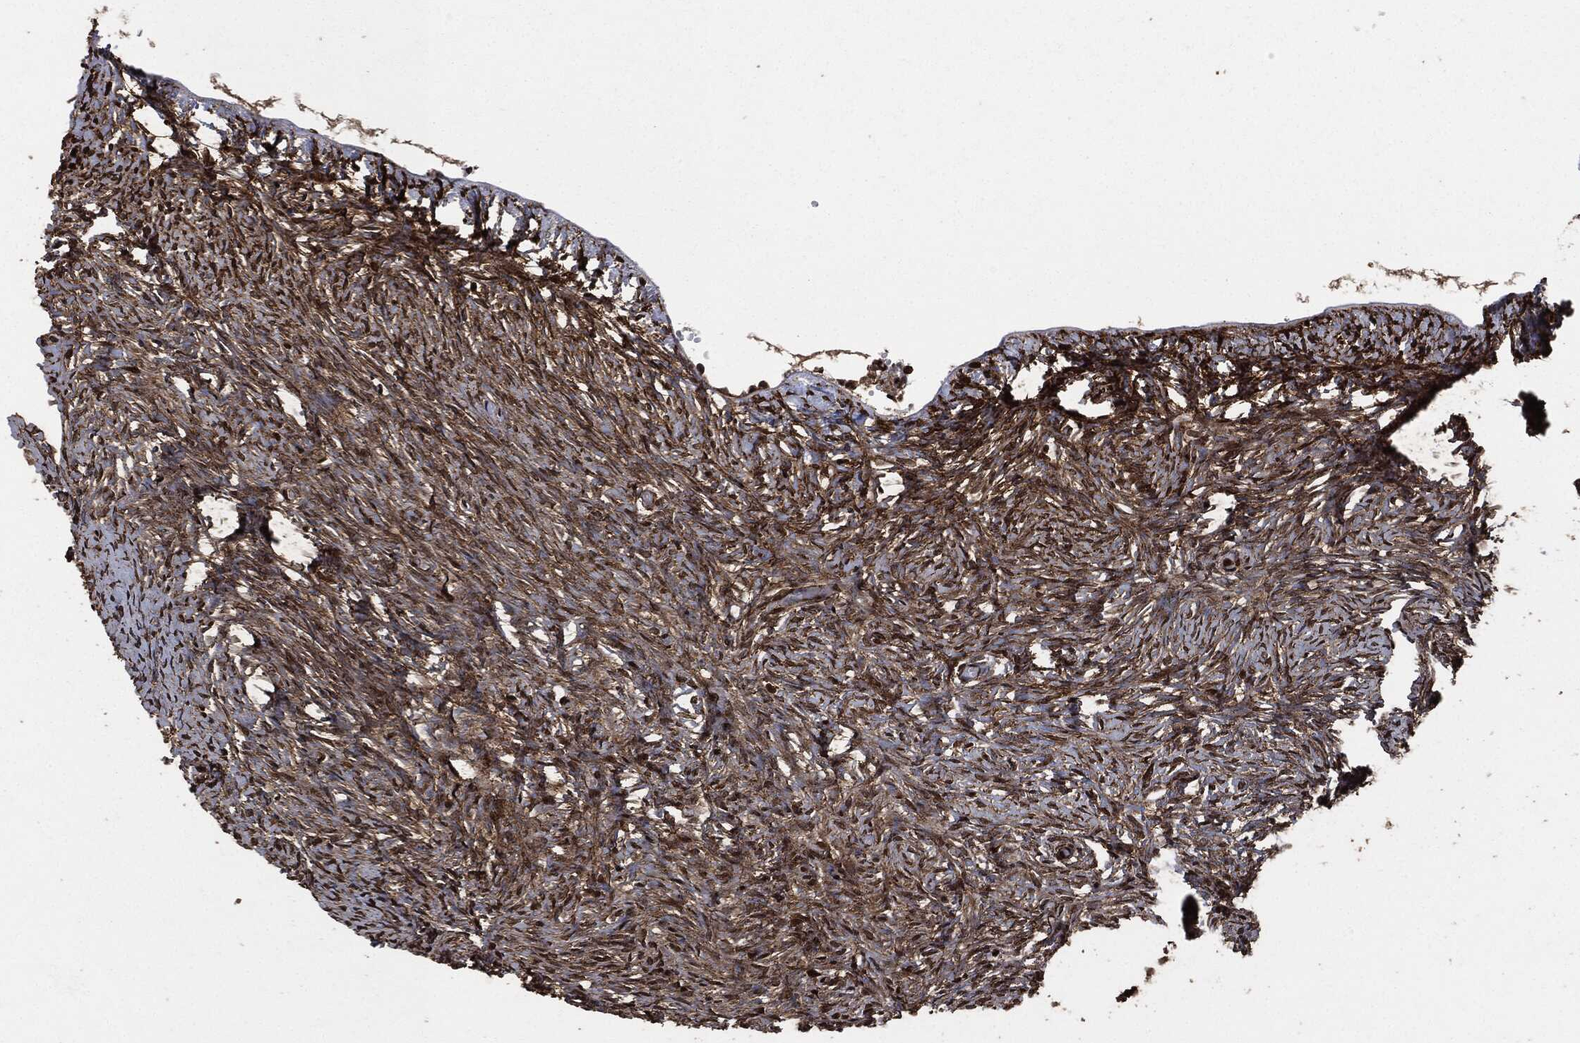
{"staining": {"intensity": "strong", "quantity": ">75%", "location": "cytoplasmic/membranous"}, "tissue": "ovary", "cell_type": "Follicle cells", "image_type": "normal", "snomed": [{"axis": "morphology", "description": "Normal tissue, NOS"}, {"axis": "topography", "description": "Ovary"}], "caption": "IHC image of benign ovary stained for a protein (brown), which reveals high levels of strong cytoplasmic/membranous positivity in about >75% of follicle cells.", "gene": "HRAS", "patient": {"sex": "female", "age": 39}}